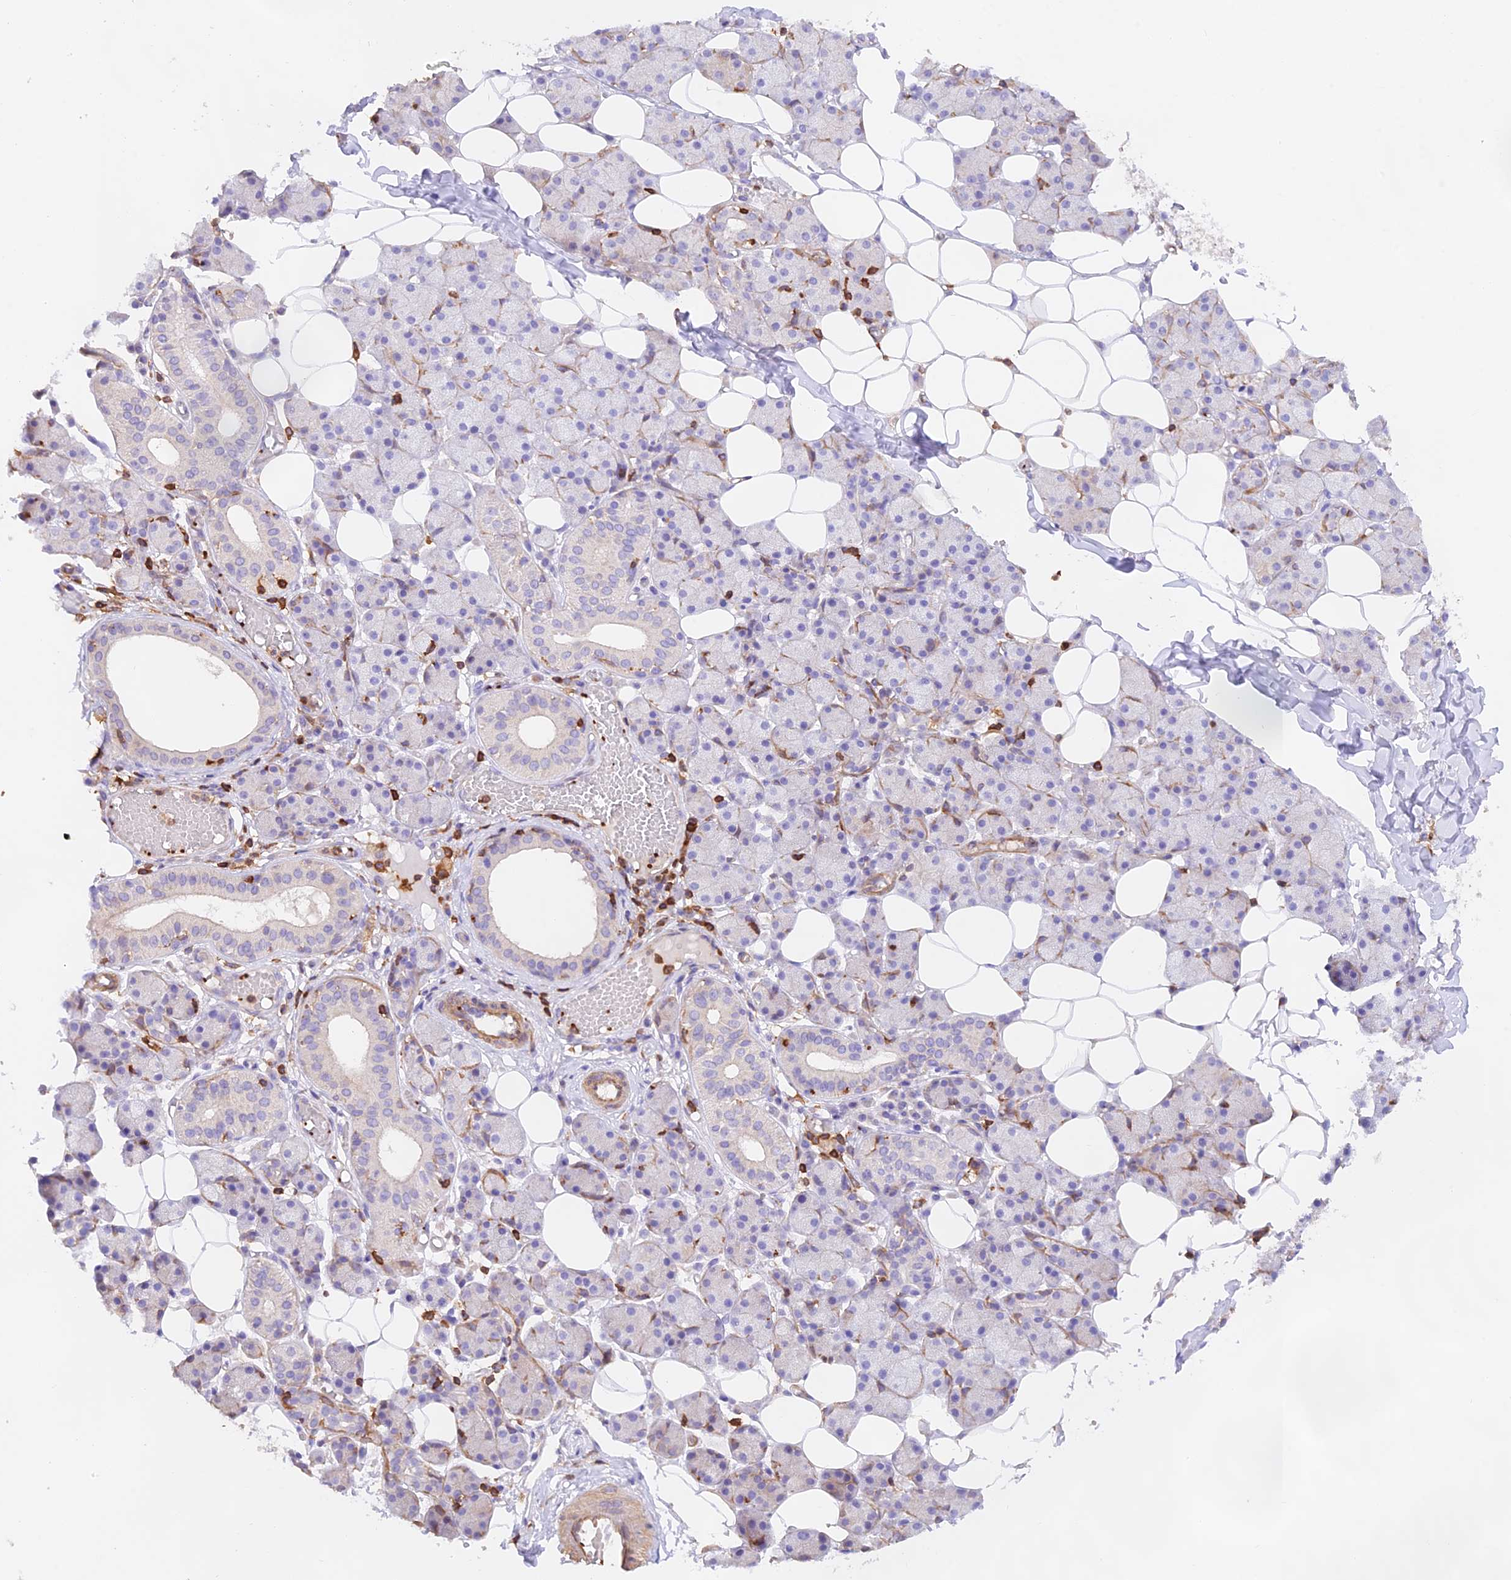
{"staining": {"intensity": "negative", "quantity": "none", "location": "none"}, "tissue": "salivary gland", "cell_type": "Glandular cells", "image_type": "normal", "snomed": [{"axis": "morphology", "description": "Normal tissue, NOS"}, {"axis": "topography", "description": "Salivary gland"}], "caption": "Immunohistochemical staining of unremarkable human salivary gland exhibits no significant positivity in glandular cells.", "gene": "DENND1C", "patient": {"sex": "female", "age": 33}}